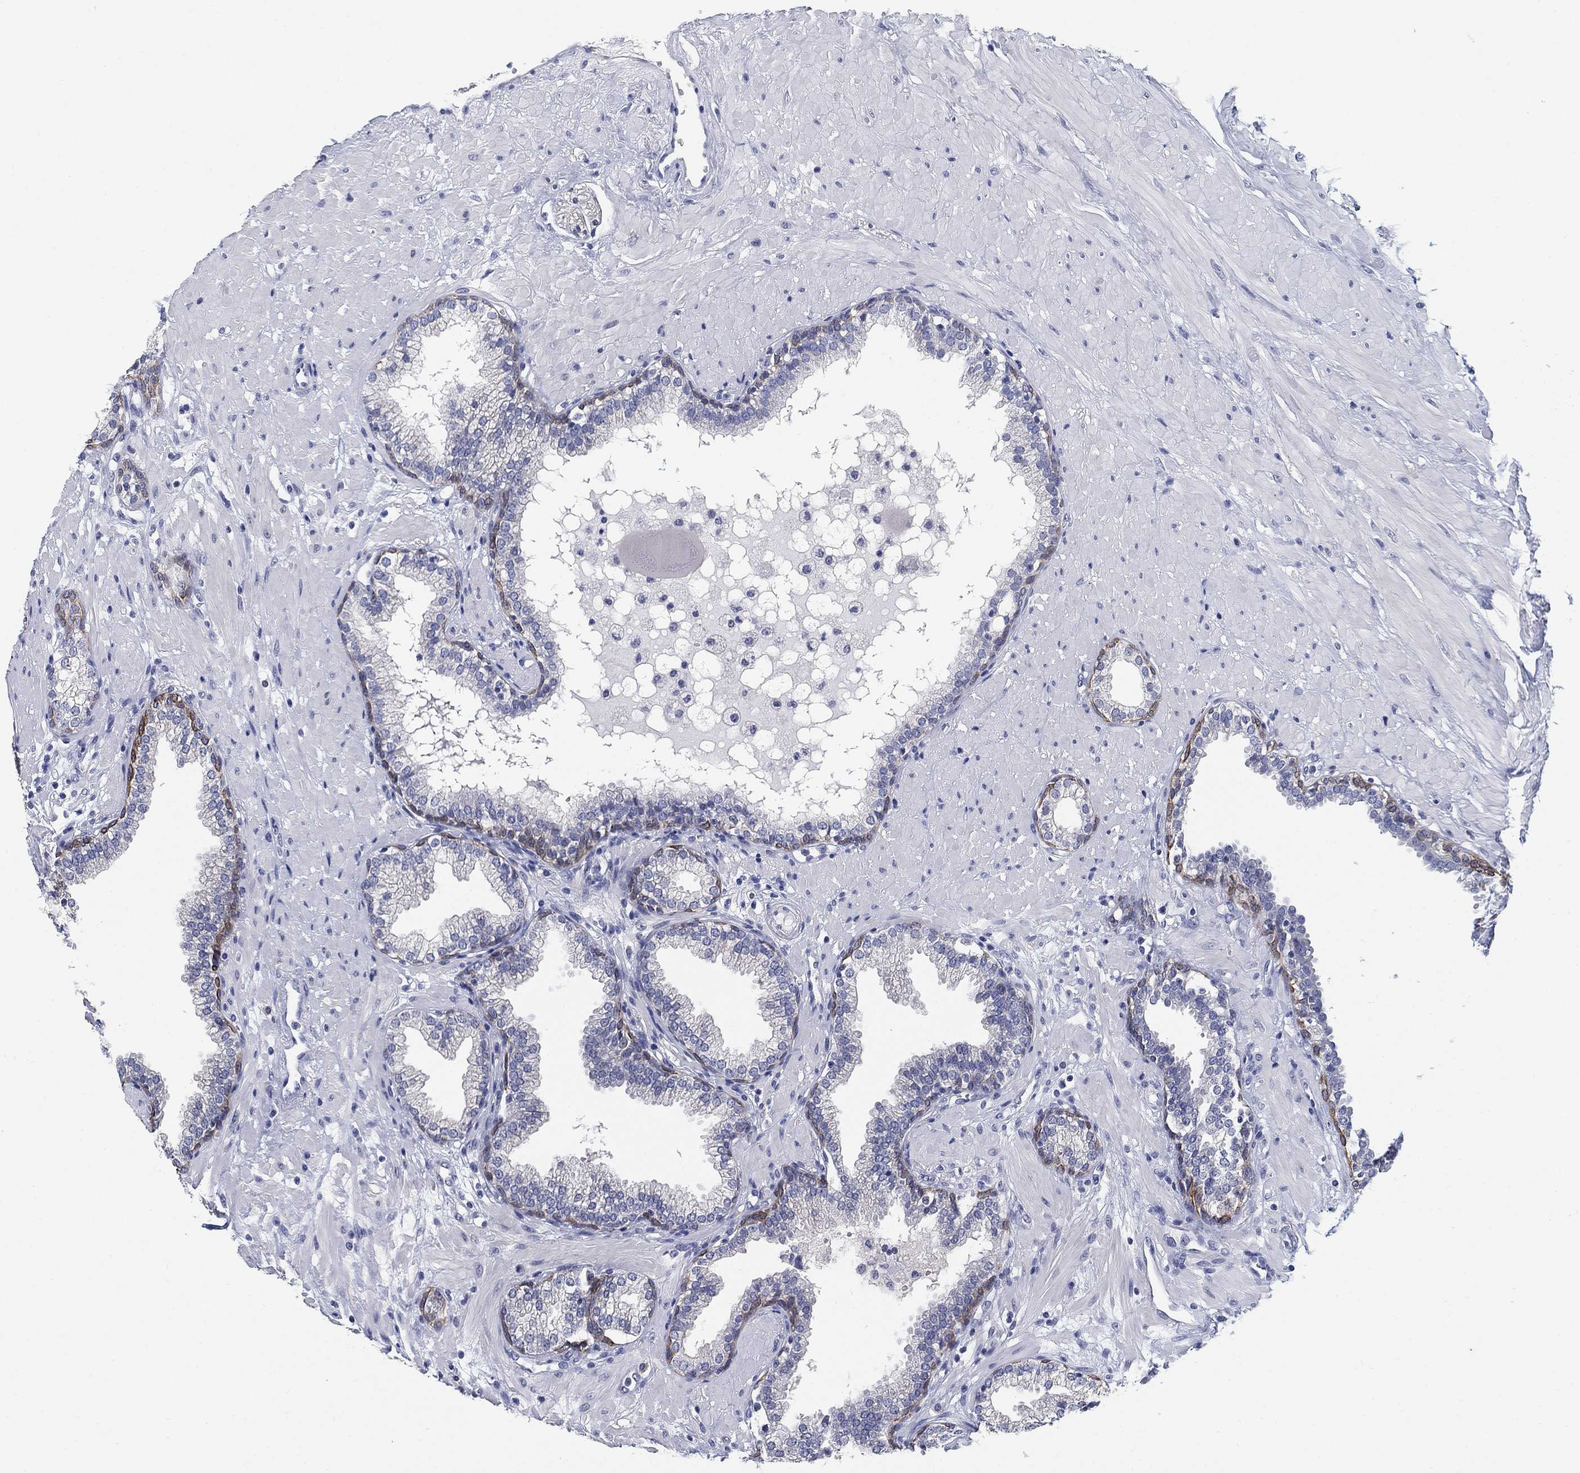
{"staining": {"intensity": "moderate", "quantity": "<25%", "location": "cytoplasmic/membranous"}, "tissue": "prostate", "cell_type": "Glandular cells", "image_type": "normal", "snomed": [{"axis": "morphology", "description": "Normal tissue, NOS"}, {"axis": "topography", "description": "Prostate"}], "caption": "Prostate stained with DAB immunohistochemistry exhibits low levels of moderate cytoplasmic/membranous expression in about <25% of glandular cells. (IHC, brightfield microscopy, high magnification).", "gene": "CLUL1", "patient": {"sex": "male", "age": 64}}